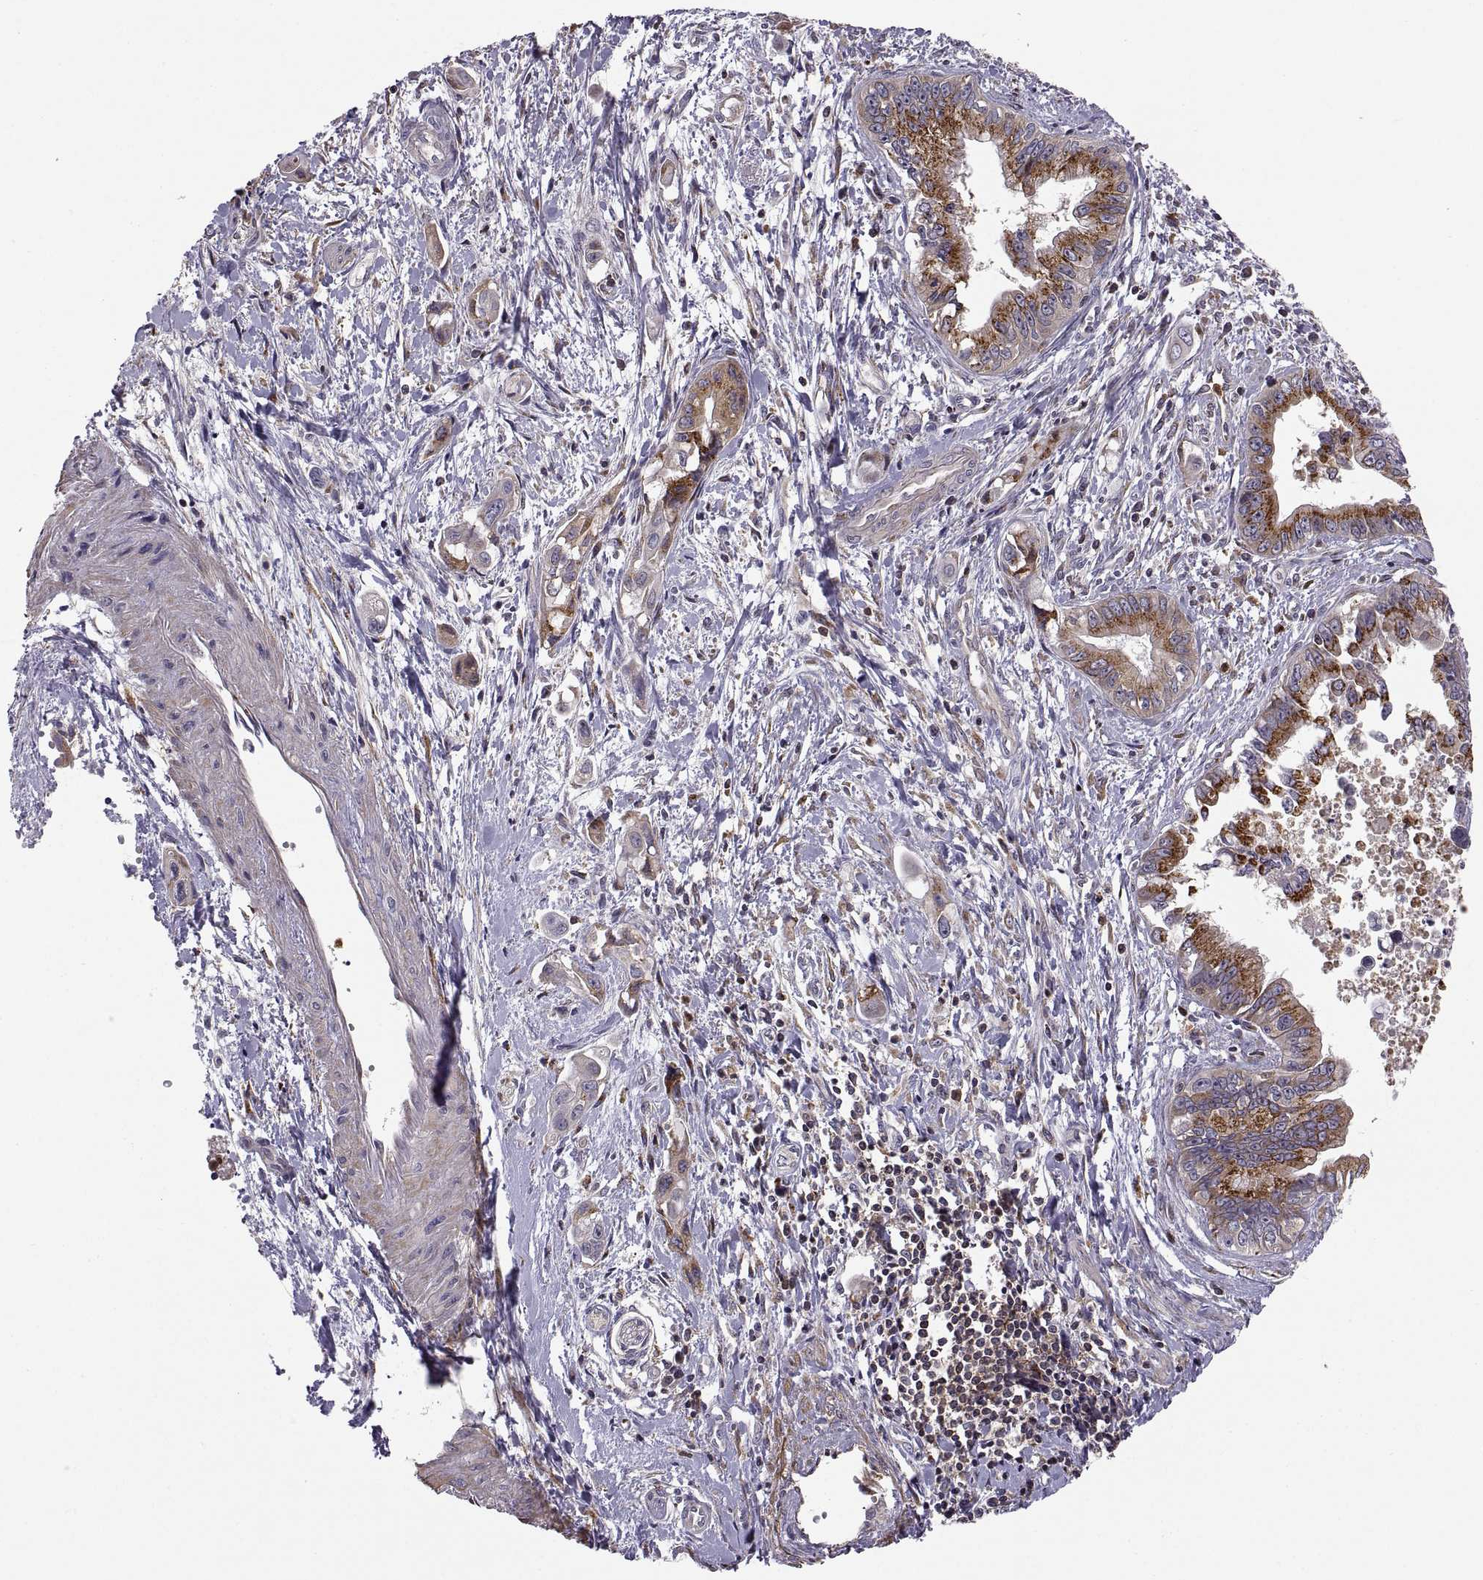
{"staining": {"intensity": "strong", "quantity": ">75%", "location": "cytoplasmic/membranous"}, "tissue": "pancreatic cancer", "cell_type": "Tumor cells", "image_type": "cancer", "snomed": [{"axis": "morphology", "description": "Adenocarcinoma, NOS"}, {"axis": "topography", "description": "Pancreas"}], "caption": "Immunohistochemistry micrograph of neoplastic tissue: pancreatic adenocarcinoma stained using IHC shows high levels of strong protein expression localized specifically in the cytoplasmic/membranous of tumor cells, appearing as a cytoplasmic/membranous brown color.", "gene": "ACAP1", "patient": {"sex": "male", "age": 60}}